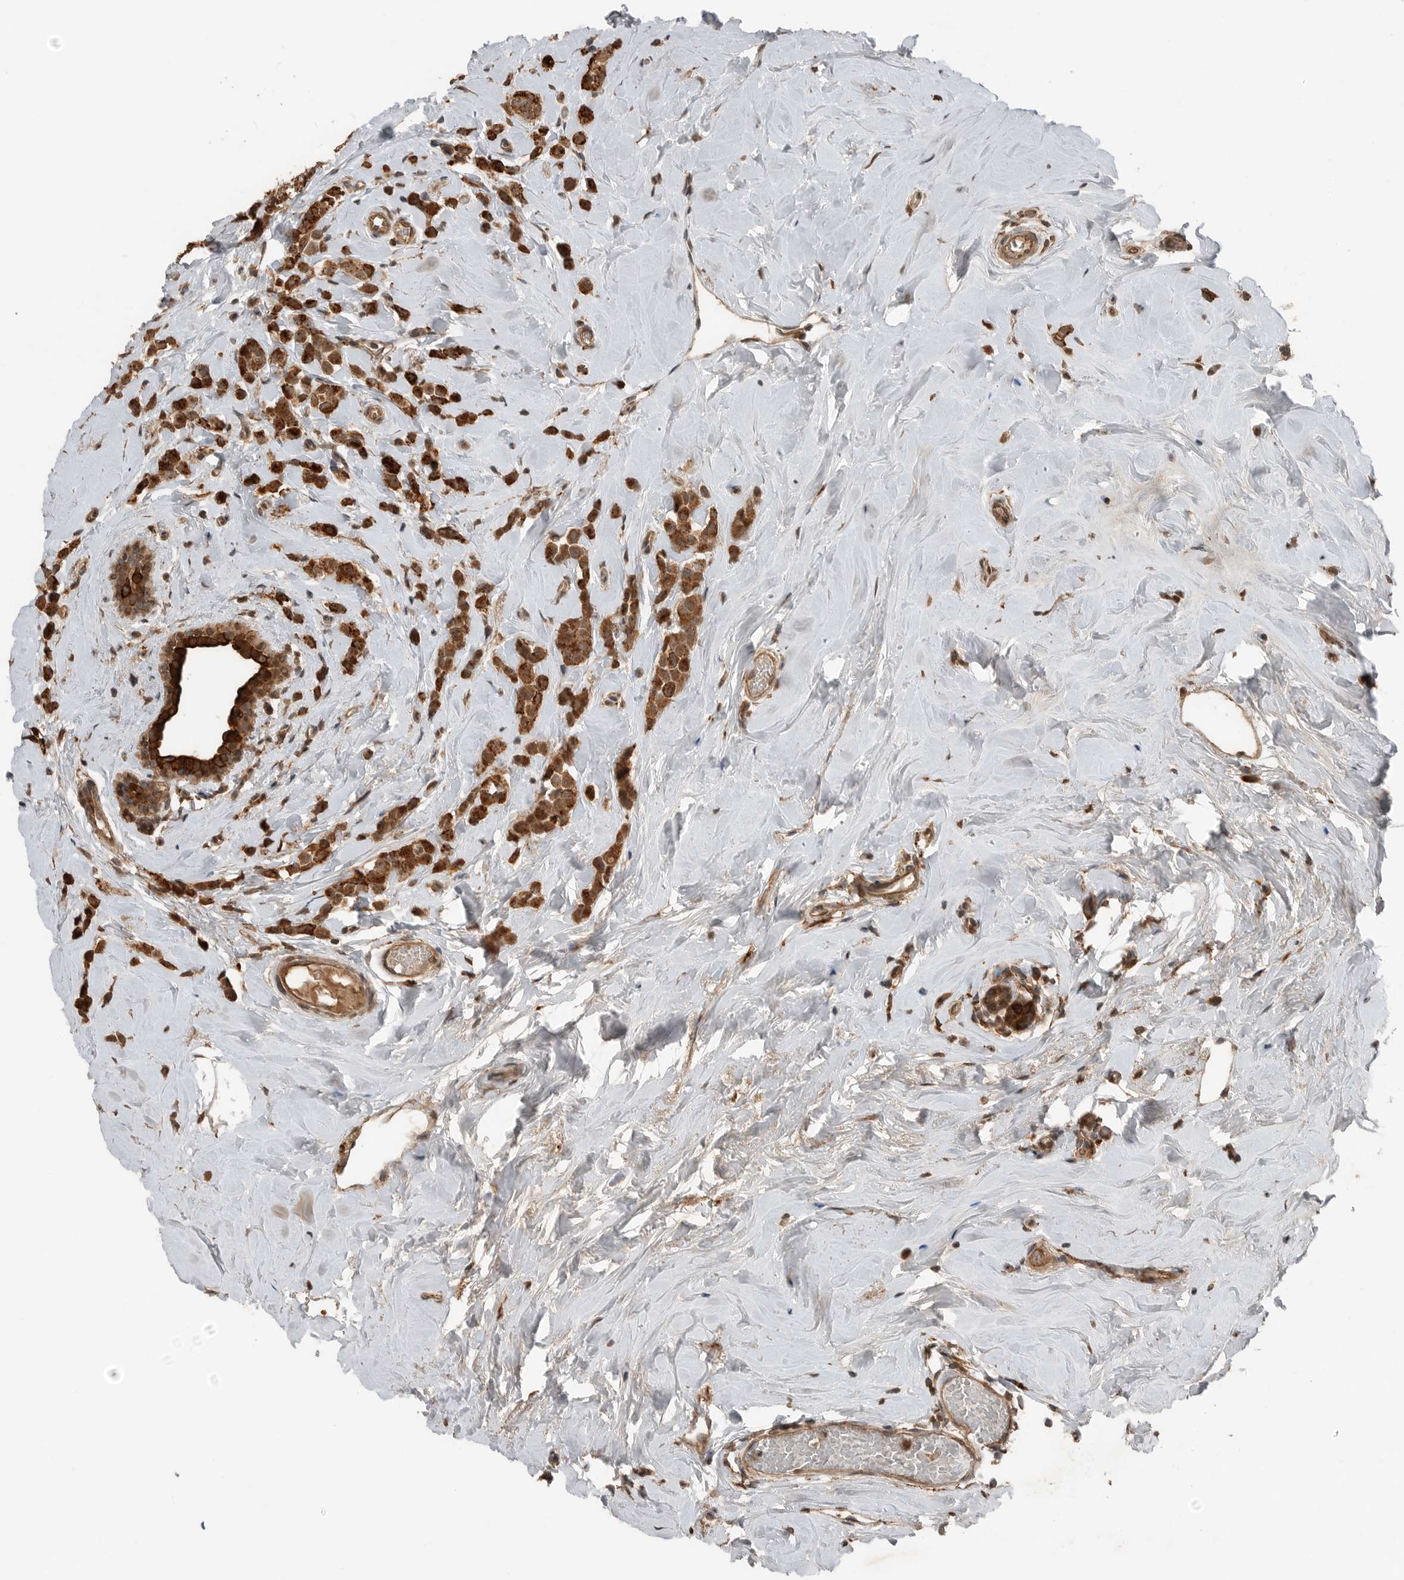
{"staining": {"intensity": "strong", "quantity": ">75%", "location": "cytoplasmic/membranous"}, "tissue": "breast cancer", "cell_type": "Tumor cells", "image_type": "cancer", "snomed": [{"axis": "morphology", "description": "Lobular carcinoma"}, {"axis": "topography", "description": "Breast"}], "caption": "Immunohistochemistry (IHC) photomicrograph of neoplastic tissue: human lobular carcinoma (breast) stained using immunohistochemistry displays high levels of strong protein expression localized specifically in the cytoplasmic/membranous of tumor cells, appearing as a cytoplasmic/membranous brown color.", "gene": "BLZF1", "patient": {"sex": "female", "age": 47}}